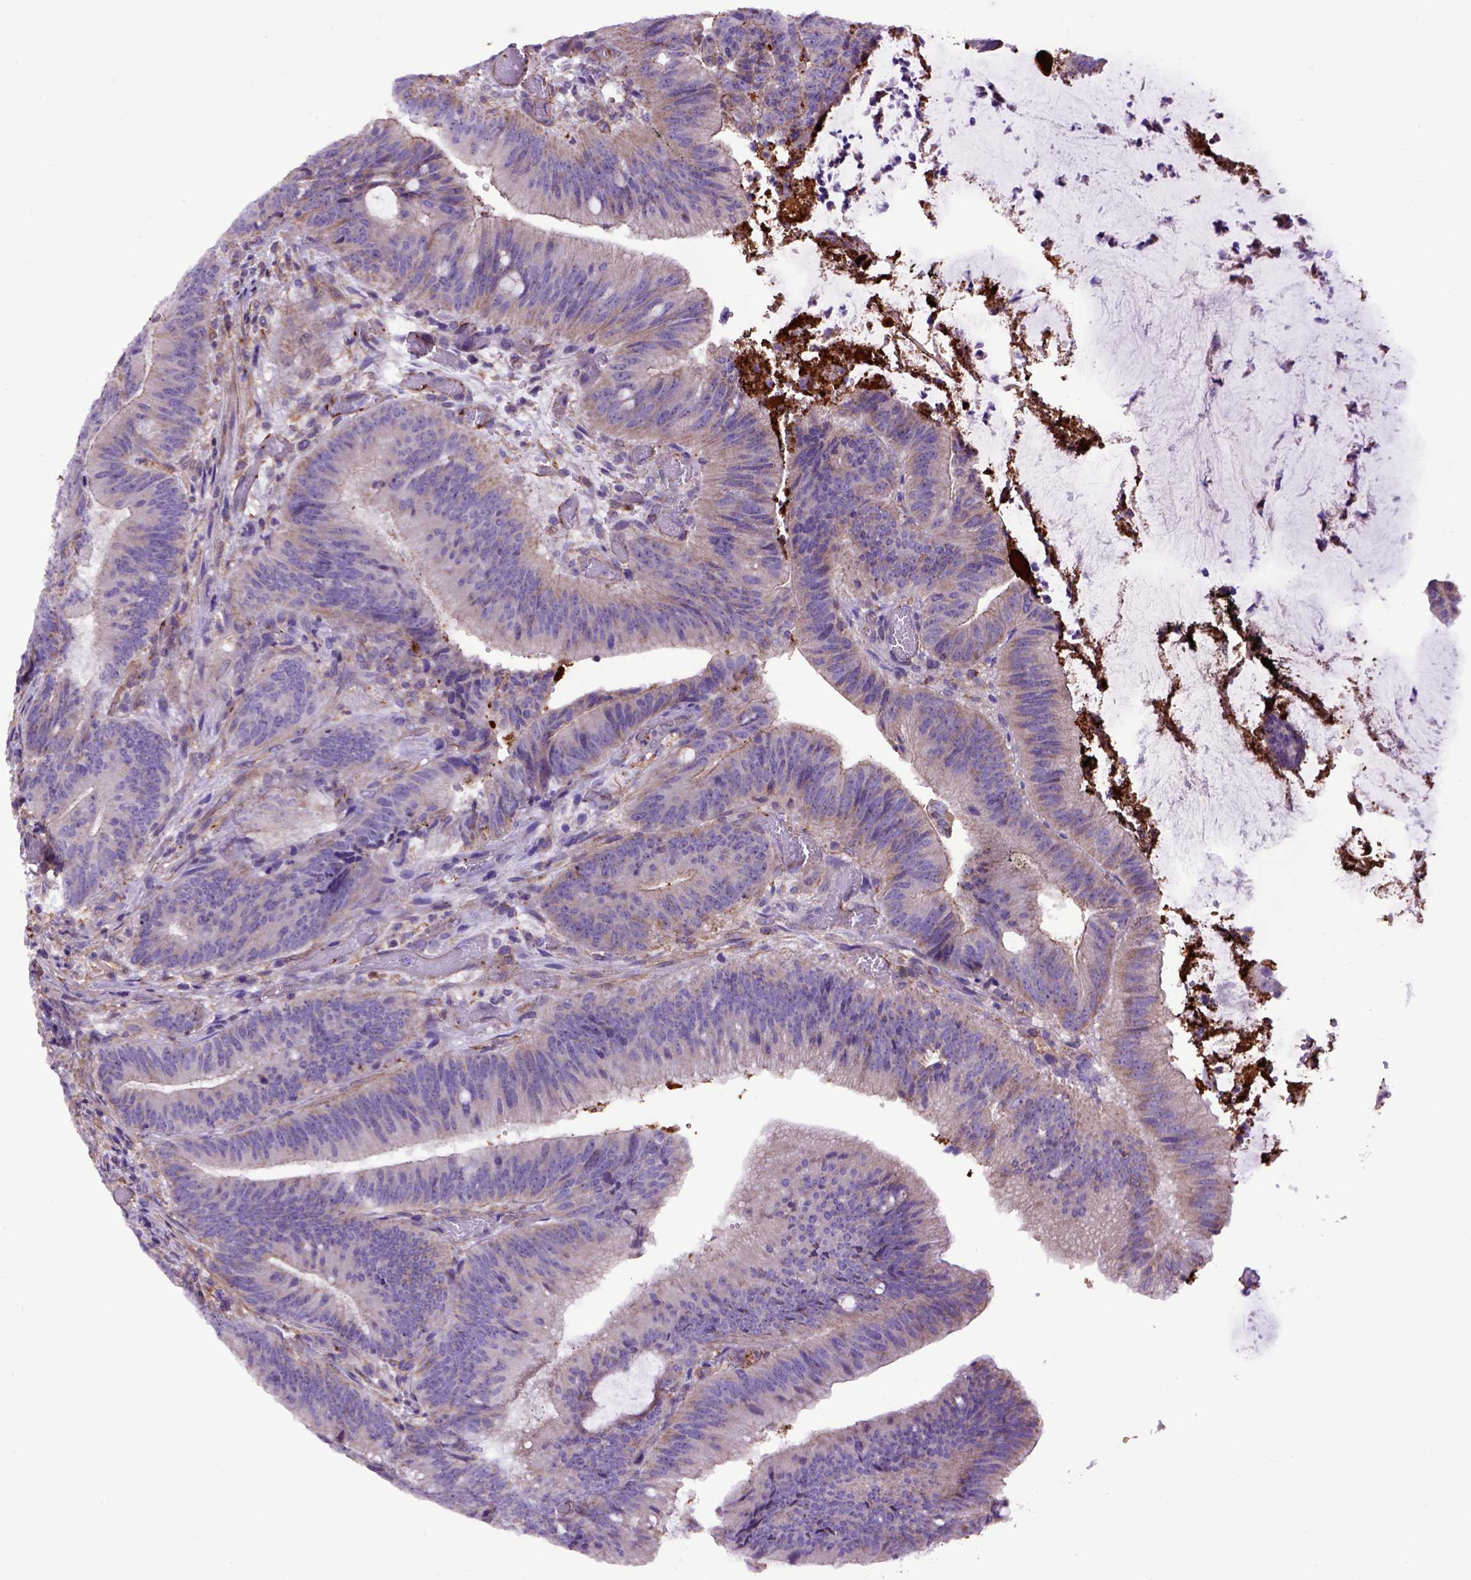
{"staining": {"intensity": "weak", "quantity": "25%-75%", "location": "cytoplasmic/membranous"}, "tissue": "colorectal cancer", "cell_type": "Tumor cells", "image_type": "cancer", "snomed": [{"axis": "morphology", "description": "Adenocarcinoma, NOS"}, {"axis": "topography", "description": "Colon"}], "caption": "About 25%-75% of tumor cells in human adenocarcinoma (colorectal) display weak cytoplasmic/membranous protein staining as visualized by brown immunohistochemical staining.", "gene": "ASAH2", "patient": {"sex": "female", "age": 43}}